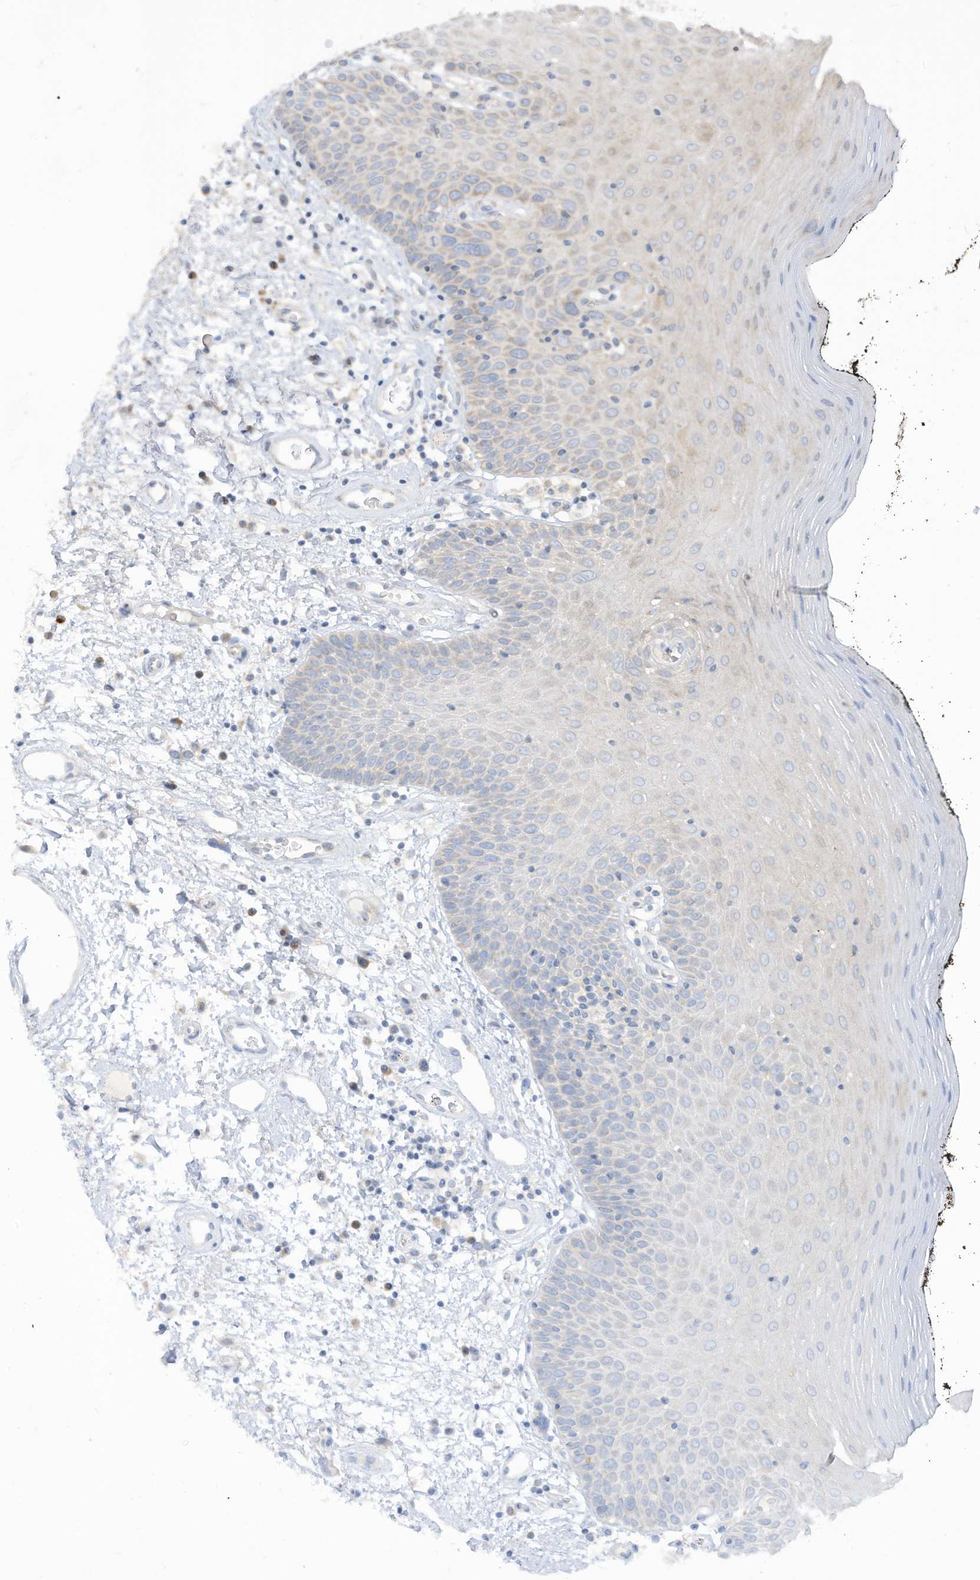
{"staining": {"intensity": "negative", "quantity": "none", "location": "none"}, "tissue": "oral mucosa", "cell_type": "Squamous epithelial cells", "image_type": "normal", "snomed": [{"axis": "morphology", "description": "Normal tissue, NOS"}, {"axis": "topography", "description": "Oral tissue"}], "caption": "Protein analysis of benign oral mucosa exhibits no significant staining in squamous epithelial cells. (DAB immunohistochemistry (IHC) visualized using brightfield microscopy, high magnification).", "gene": "LRRN2", "patient": {"sex": "male", "age": 74}}